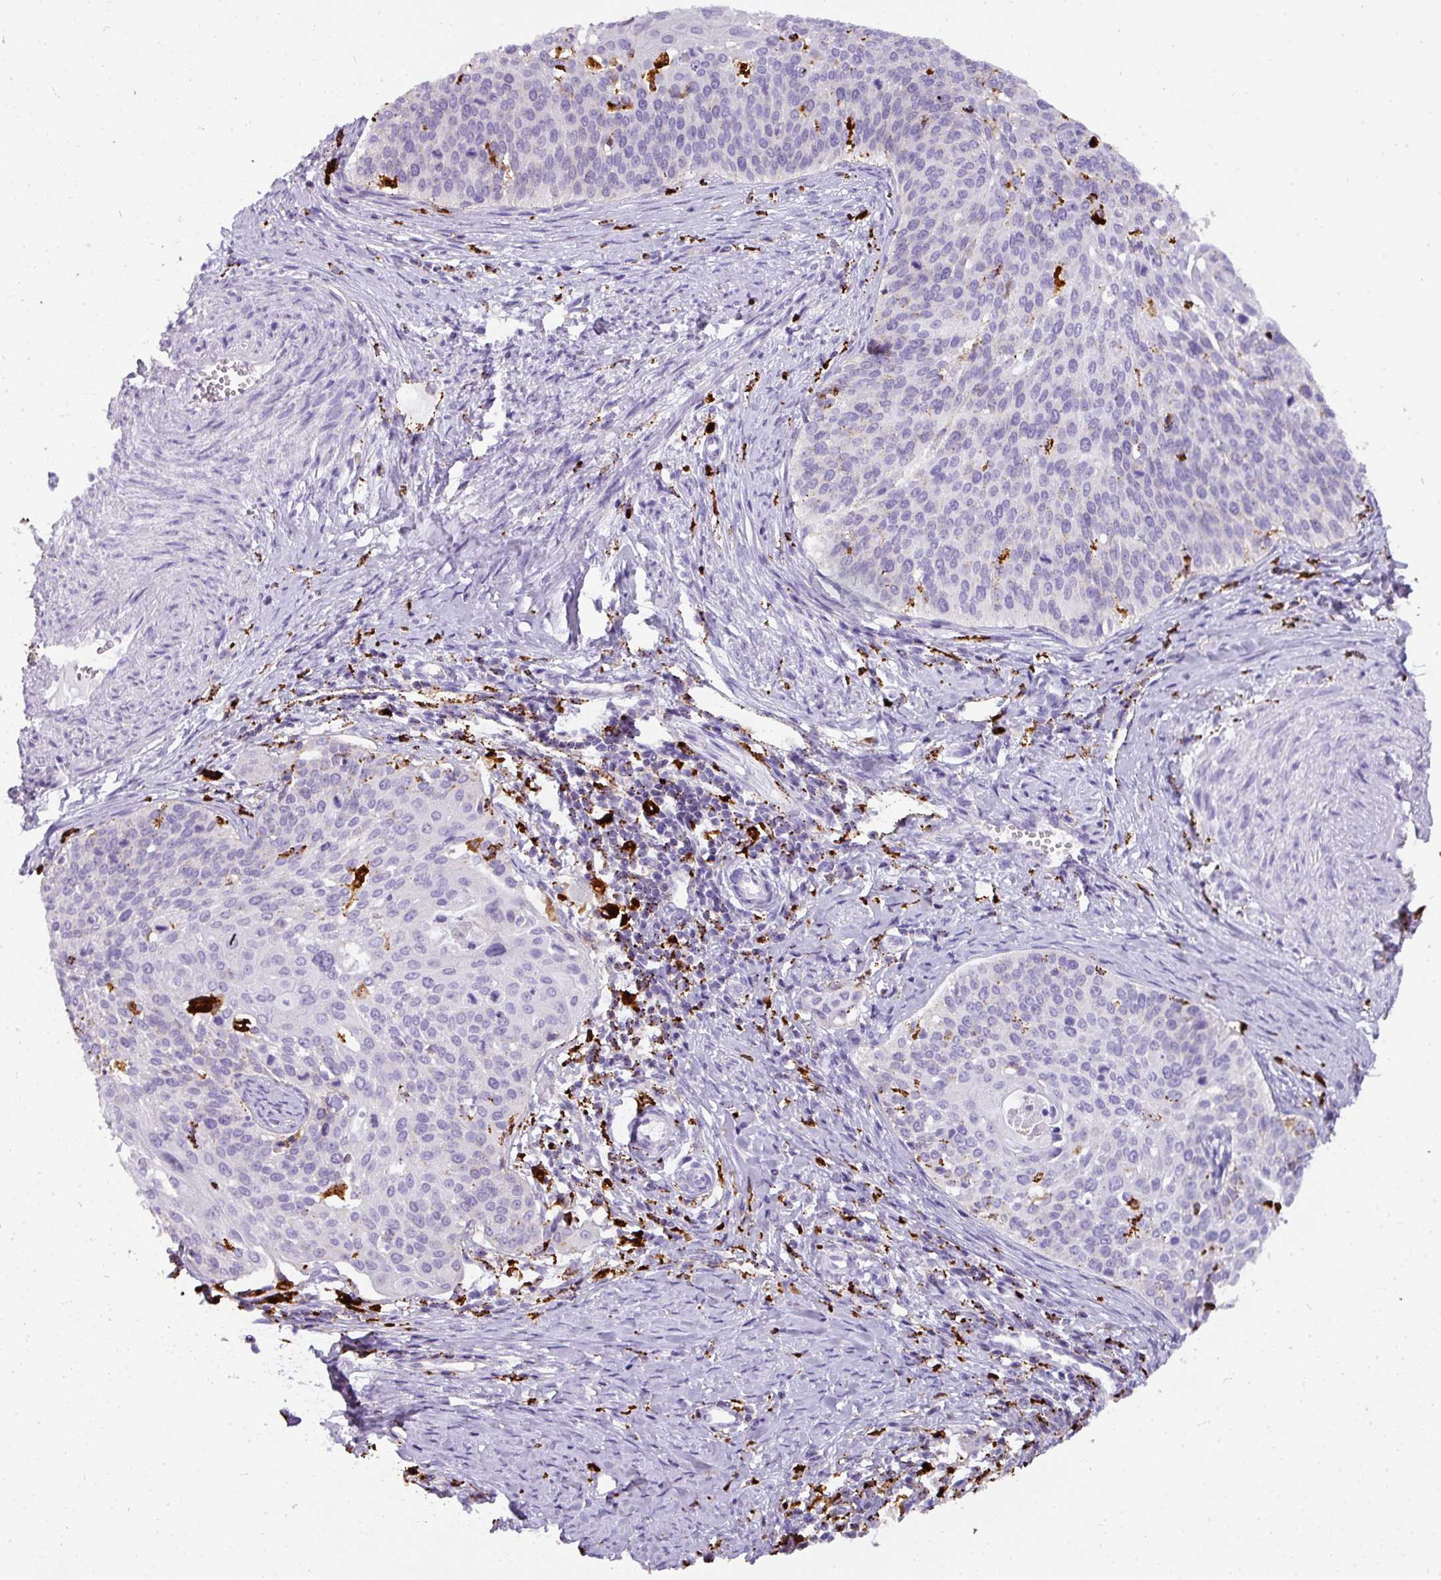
{"staining": {"intensity": "negative", "quantity": "none", "location": "none"}, "tissue": "cervical cancer", "cell_type": "Tumor cells", "image_type": "cancer", "snomed": [{"axis": "morphology", "description": "Squamous cell carcinoma, NOS"}, {"axis": "topography", "description": "Cervix"}], "caption": "Immunohistochemical staining of human cervical squamous cell carcinoma shows no significant expression in tumor cells.", "gene": "MMACHC", "patient": {"sex": "female", "age": 44}}